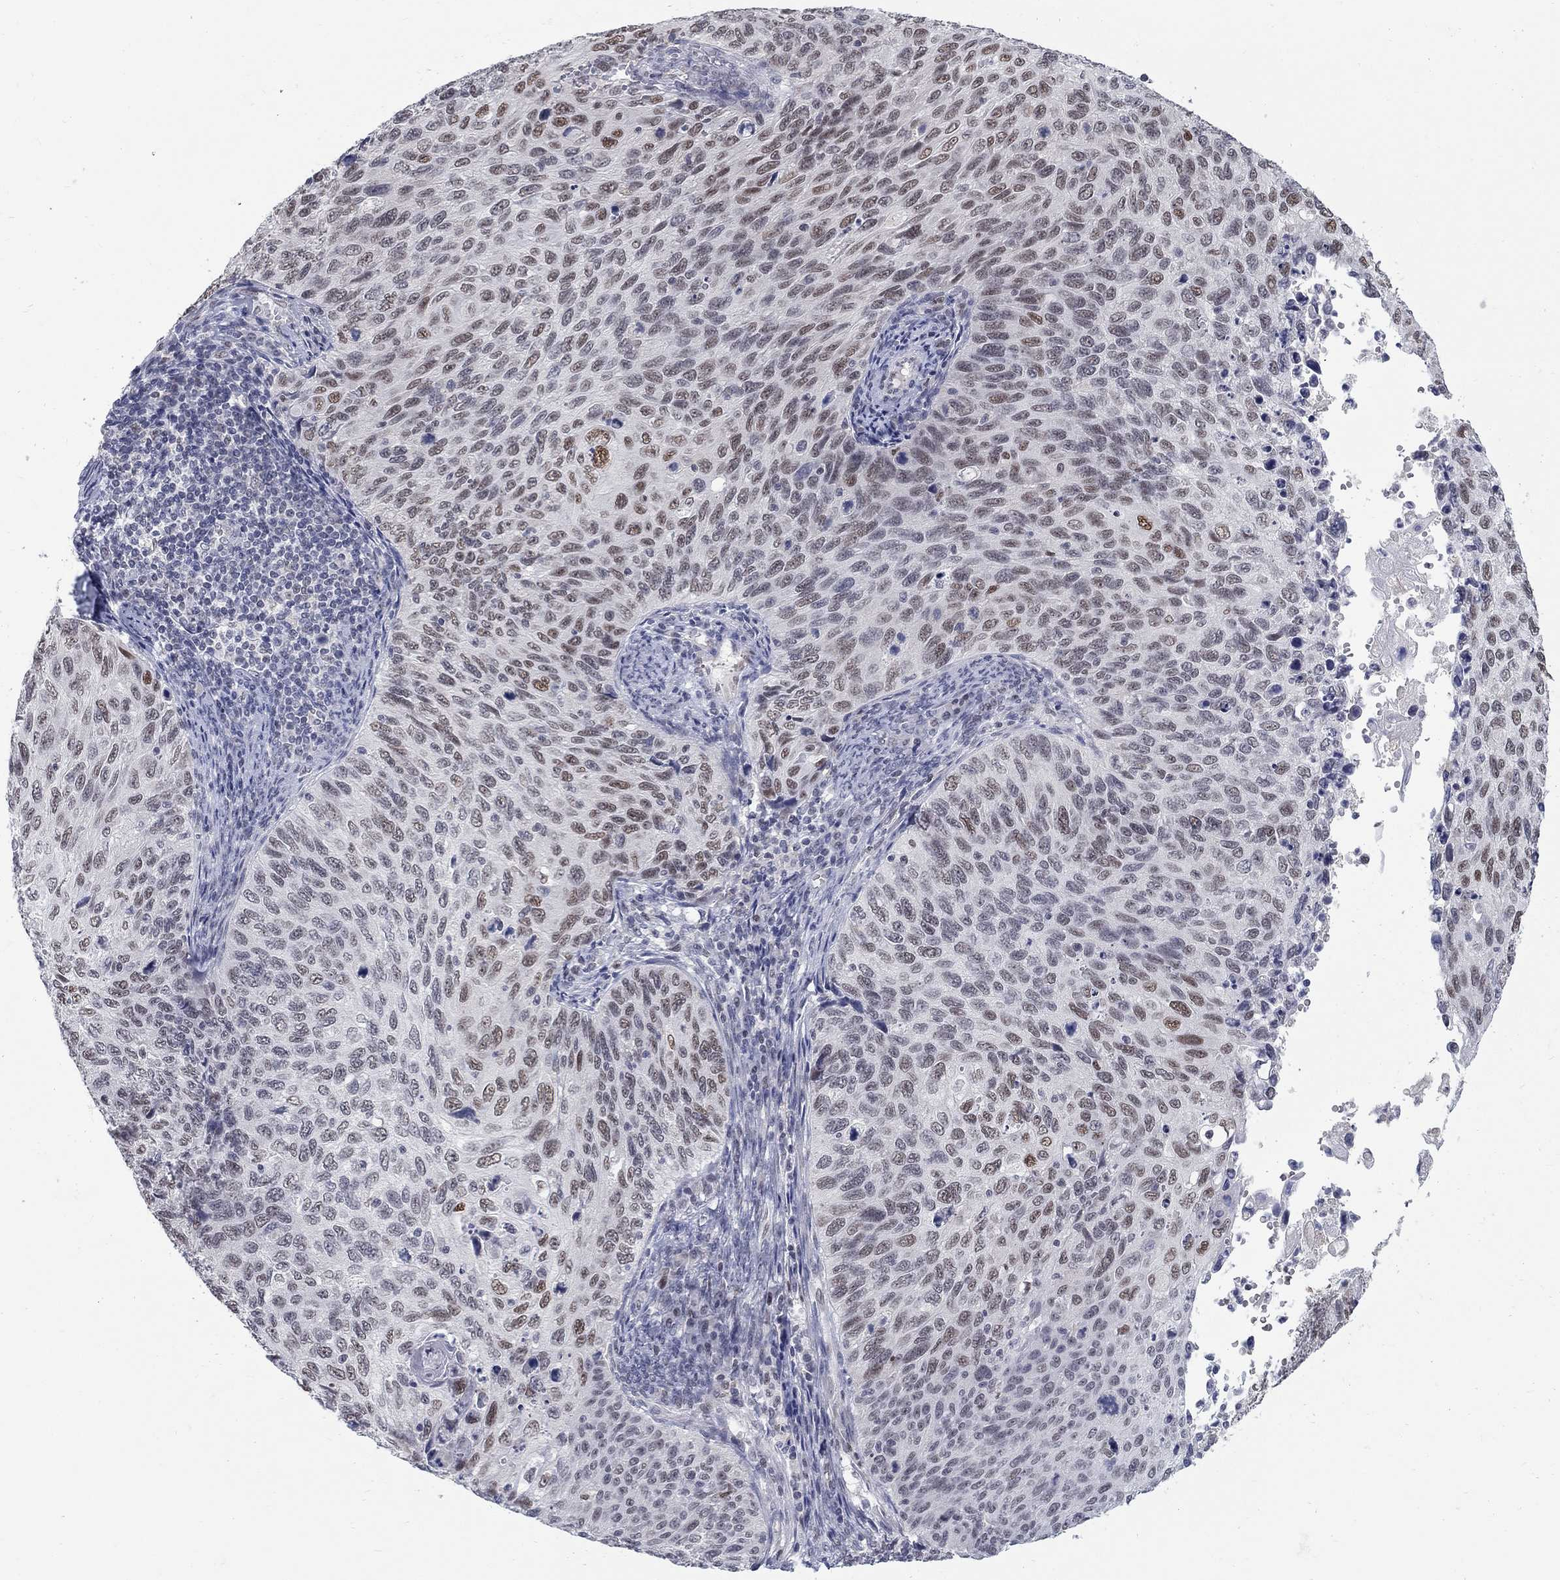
{"staining": {"intensity": "moderate", "quantity": "<25%", "location": "nuclear"}, "tissue": "cervical cancer", "cell_type": "Tumor cells", "image_type": "cancer", "snomed": [{"axis": "morphology", "description": "Squamous cell carcinoma, NOS"}, {"axis": "topography", "description": "Cervix"}], "caption": "A photomicrograph showing moderate nuclear positivity in approximately <25% of tumor cells in cervical squamous cell carcinoma, as visualized by brown immunohistochemical staining.", "gene": "GCFC2", "patient": {"sex": "female", "age": 70}}